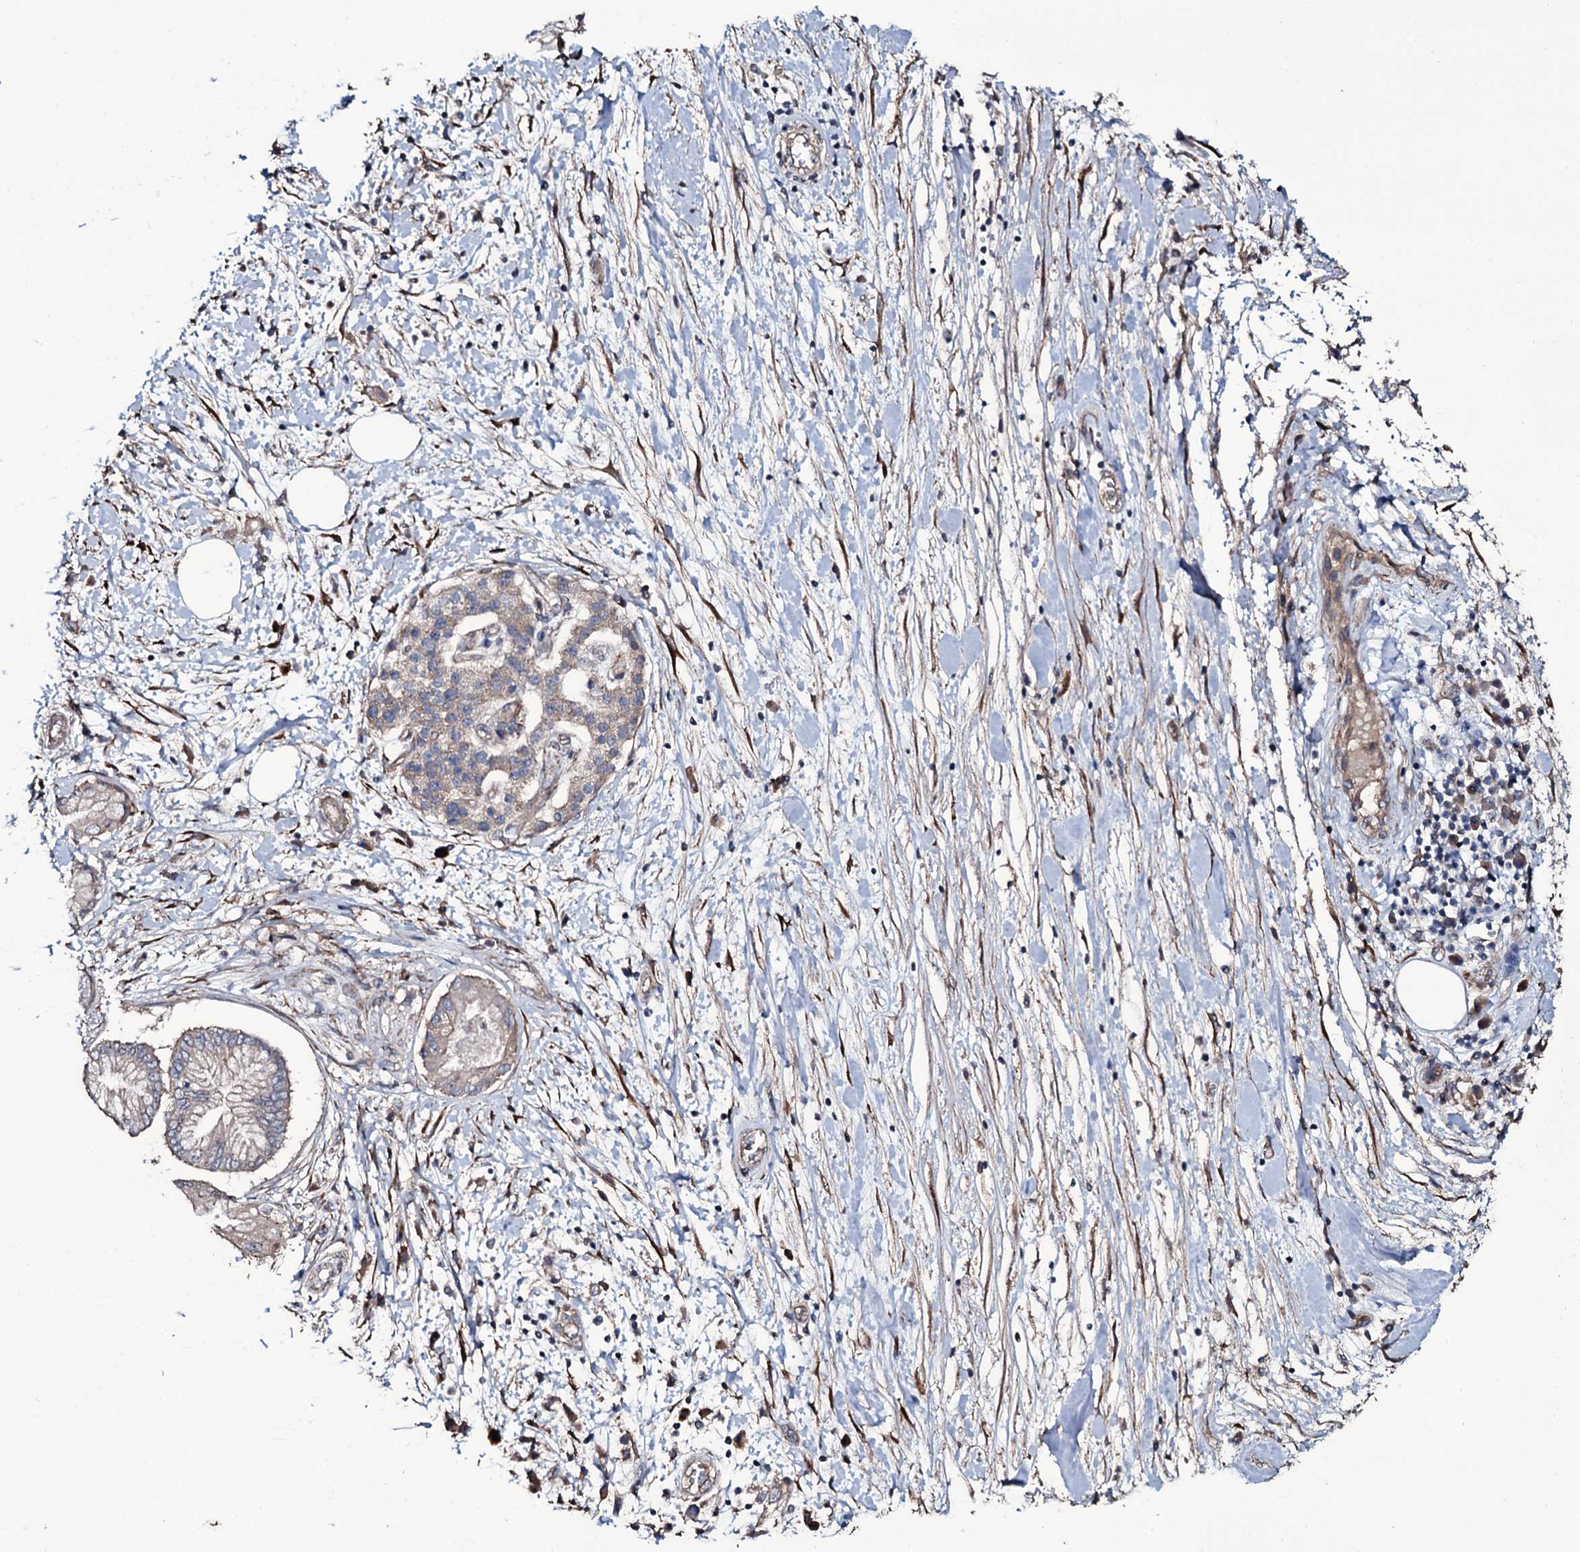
{"staining": {"intensity": "weak", "quantity": "<25%", "location": "cytoplasmic/membranous"}, "tissue": "pancreatic cancer", "cell_type": "Tumor cells", "image_type": "cancer", "snomed": [{"axis": "morphology", "description": "Adenocarcinoma, NOS"}, {"axis": "topography", "description": "Pancreas"}], "caption": "A high-resolution image shows immunohistochemistry (IHC) staining of pancreatic adenocarcinoma, which displays no significant staining in tumor cells.", "gene": "WIPF3", "patient": {"sex": "female", "age": 73}}